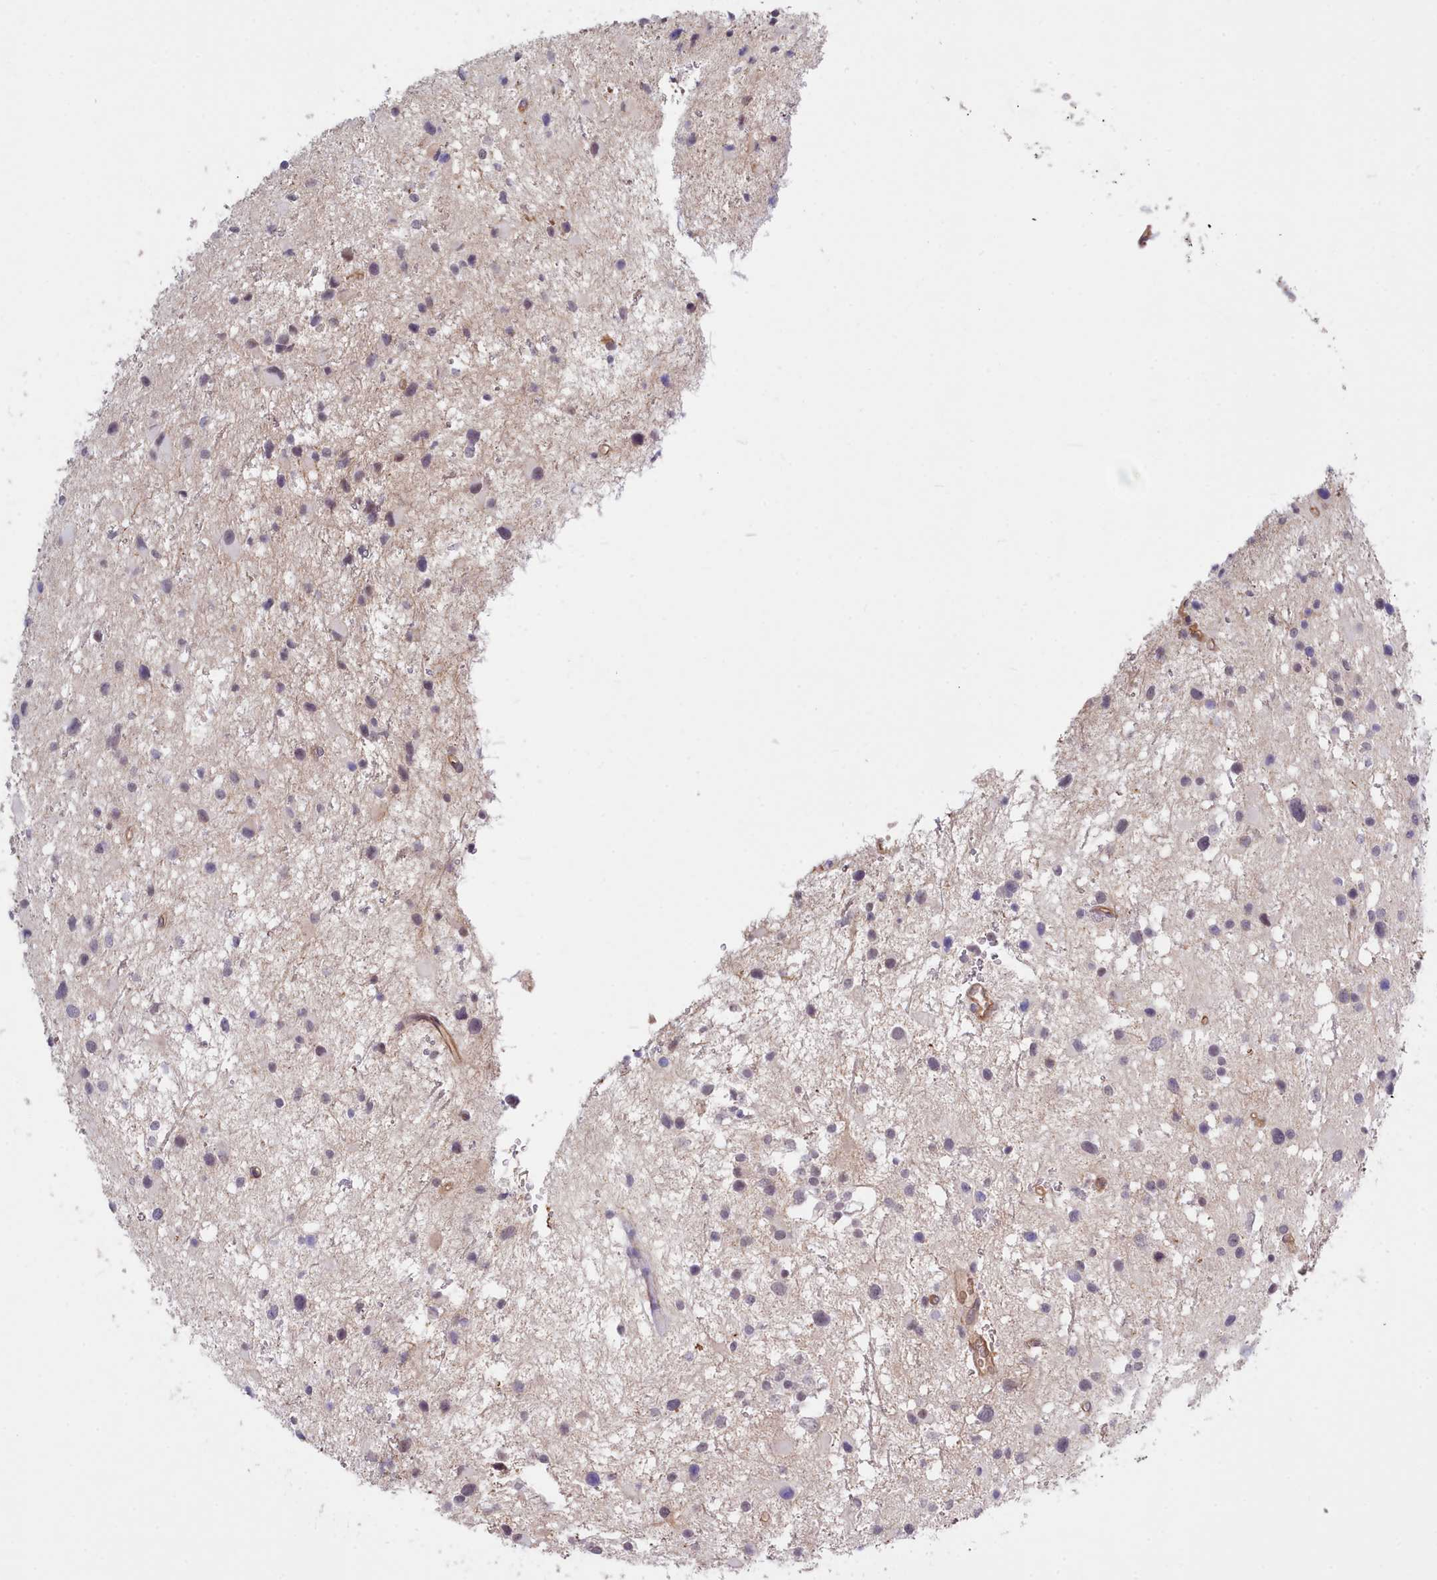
{"staining": {"intensity": "weak", "quantity": "<25%", "location": "nuclear"}, "tissue": "glioma", "cell_type": "Tumor cells", "image_type": "cancer", "snomed": [{"axis": "morphology", "description": "Glioma, malignant, Low grade"}, {"axis": "topography", "description": "Brain"}], "caption": "Malignant glioma (low-grade) was stained to show a protein in brown. There is no significant expression in tumor cells.", "gene": "ZC3H13", "patient": {"sex": "female", "age": 32}}